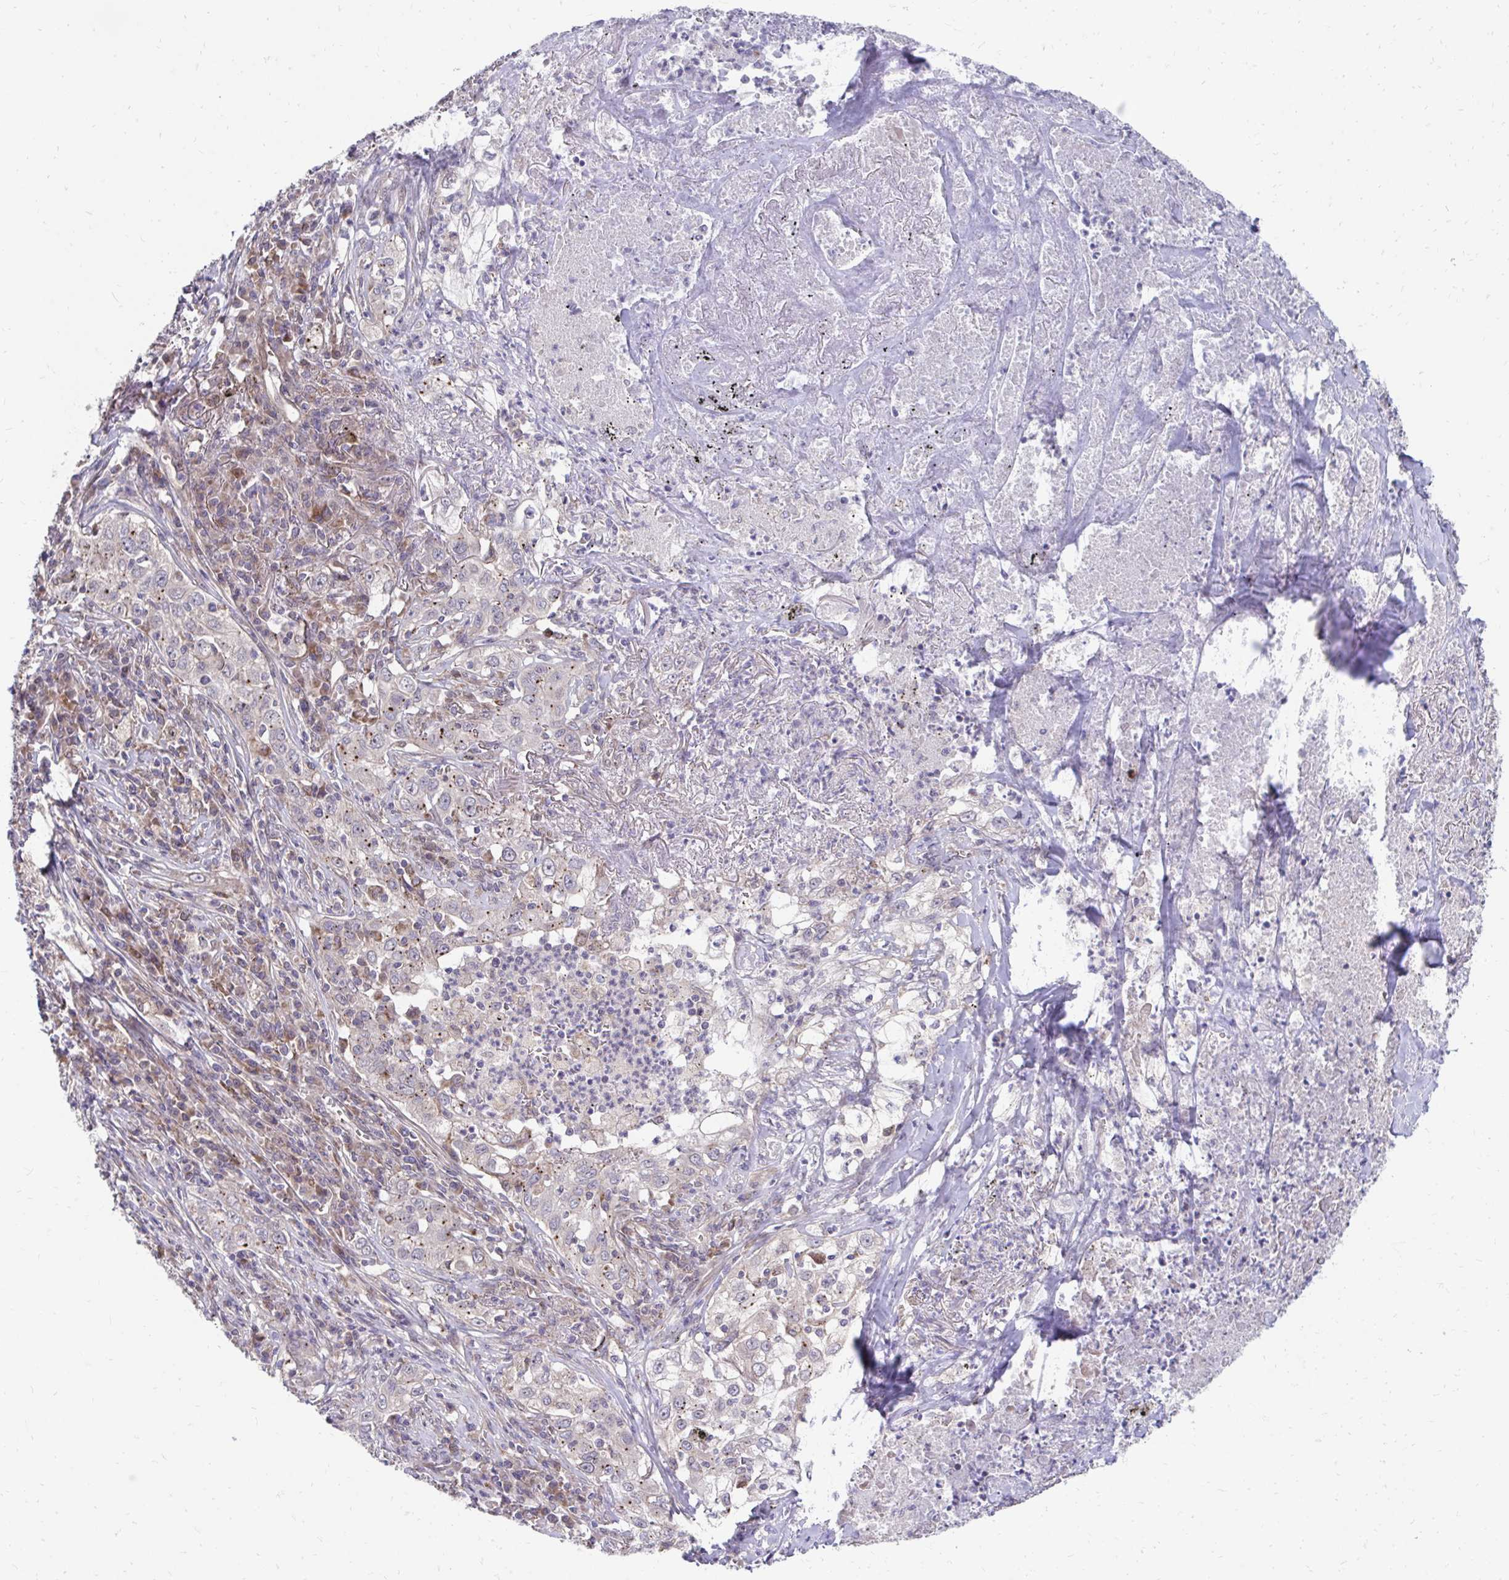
{"staining": {"intensity": "moderate", "quantity": "<25%", "location": "cytoplasmic/membranous"}, "tissue": "lung cancer", "cell_type": "Tumor cells", "image_type": "cancer", "snomed": [{"axis": "morphology", "description": "Squamous cell carcinoma, NOS"}, {"axis": "topography", "description": "Lung"}], "caption": "Lung cancer (squamous cell carcinoma) stained with DAB (3,3'-diaminobenzidine) IHC demonstrates low levels of moderate cytoplasmic/membranous positivity in about <25% of tumor cells. The staining was performed using DAB (3,3'-diaminobenzidine) to visualize the protein expression in brown, while the nuclei were stained in blue with hematoxylin (Magnification: 20x).", "gene": "ITPR2", "patient": {"sex": "male", "age": 71}}